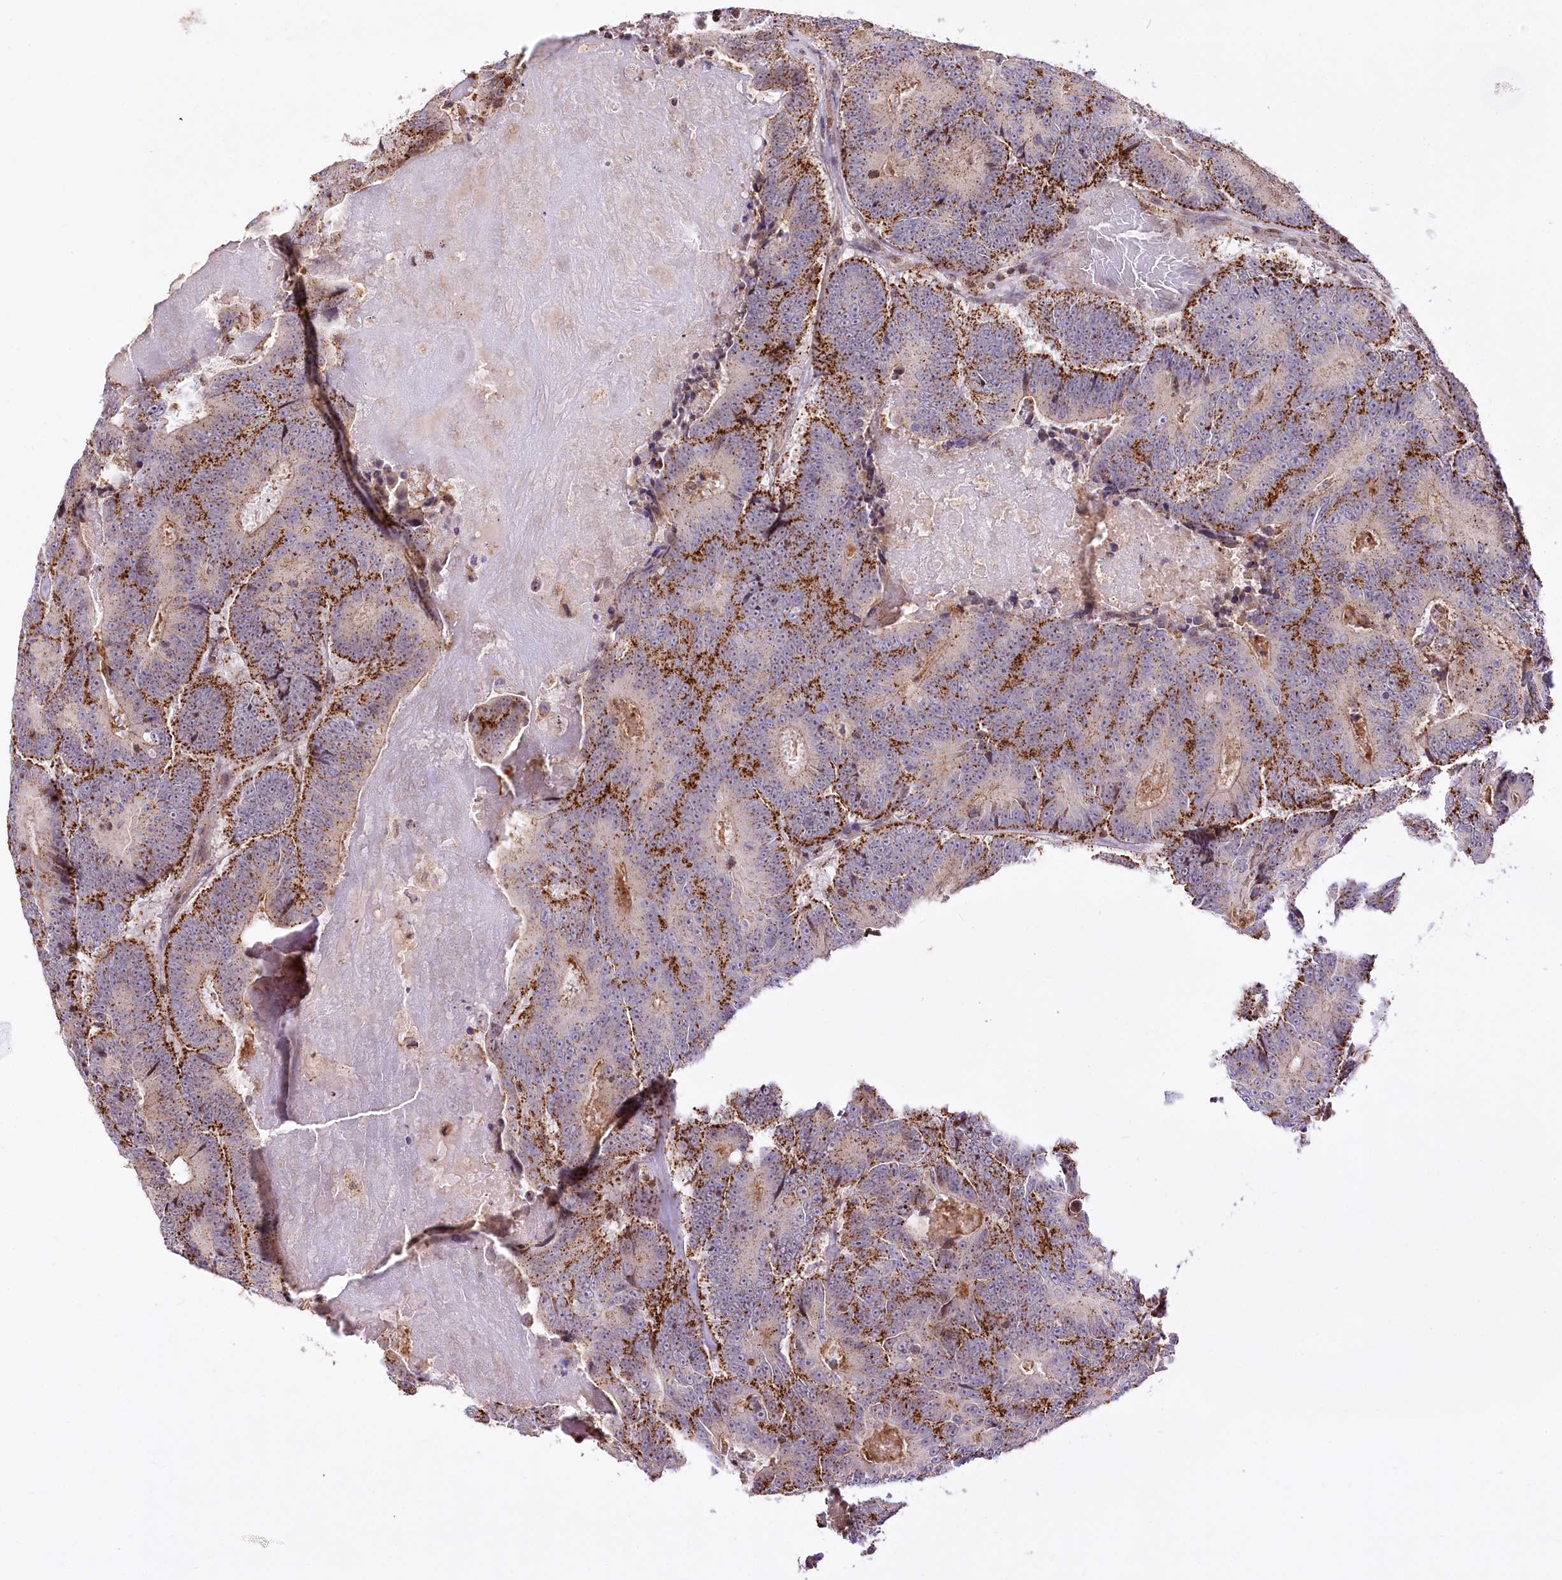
{"staining": {"intensity": "moderate", "quantity": ">75%", "location": "cytoplasmic/membranous"}, "tissue": "colorectal cancer", "cell_type": "Tumor cells", "image_type": "cancer", "snomed": [{"axis": "morphology", "description": "Adenocarcinoma, NOS"}, {"axis": "topography", "description": "Colon"}], "caption": "Tumor cells reveal medium levels of moderate cytoplasmic/membranous staining in about >75% of cells in colorectal cancer (adenocarcinoma).", "gene": "ZFYVE27", "patient": {"sex": "male", "age": 83}}